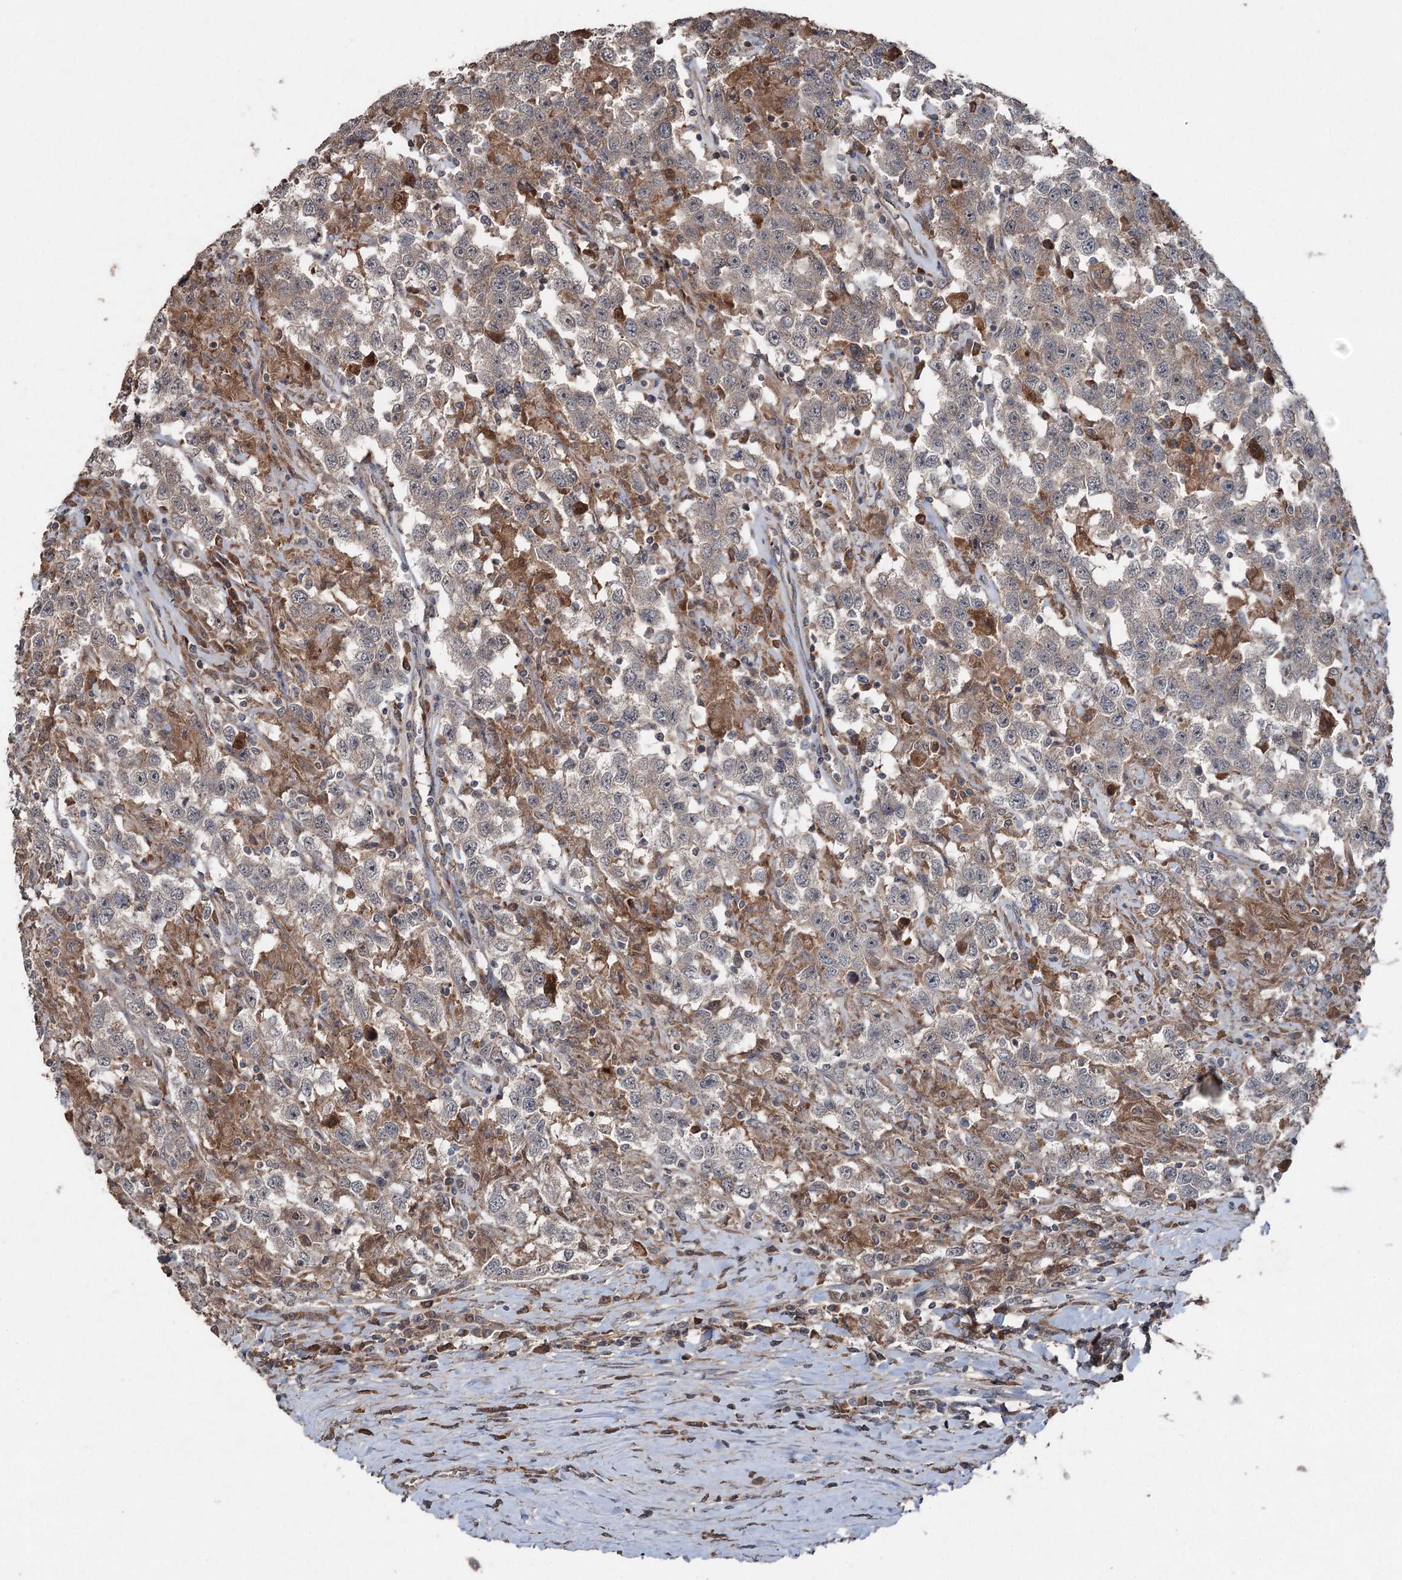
{"staining": {"intensity": "weak", "quantity": "<25%", "location": "cytoplasmic/membranous"}, "tissue": "testis cancer", "cell_type": "Tumor cells", "image_type": "cancer", "snomed": [{"axis": "morphology", "description": "Seminoma, NOS"}, {"axis": "topography", "description": "Testis"}], "caption": "Protein analysis of testis seminoma exhibits no significant staining in tumor cells.", "gene": "MAPK8IP2", "patient": {"sex": "male", "age": 41}}